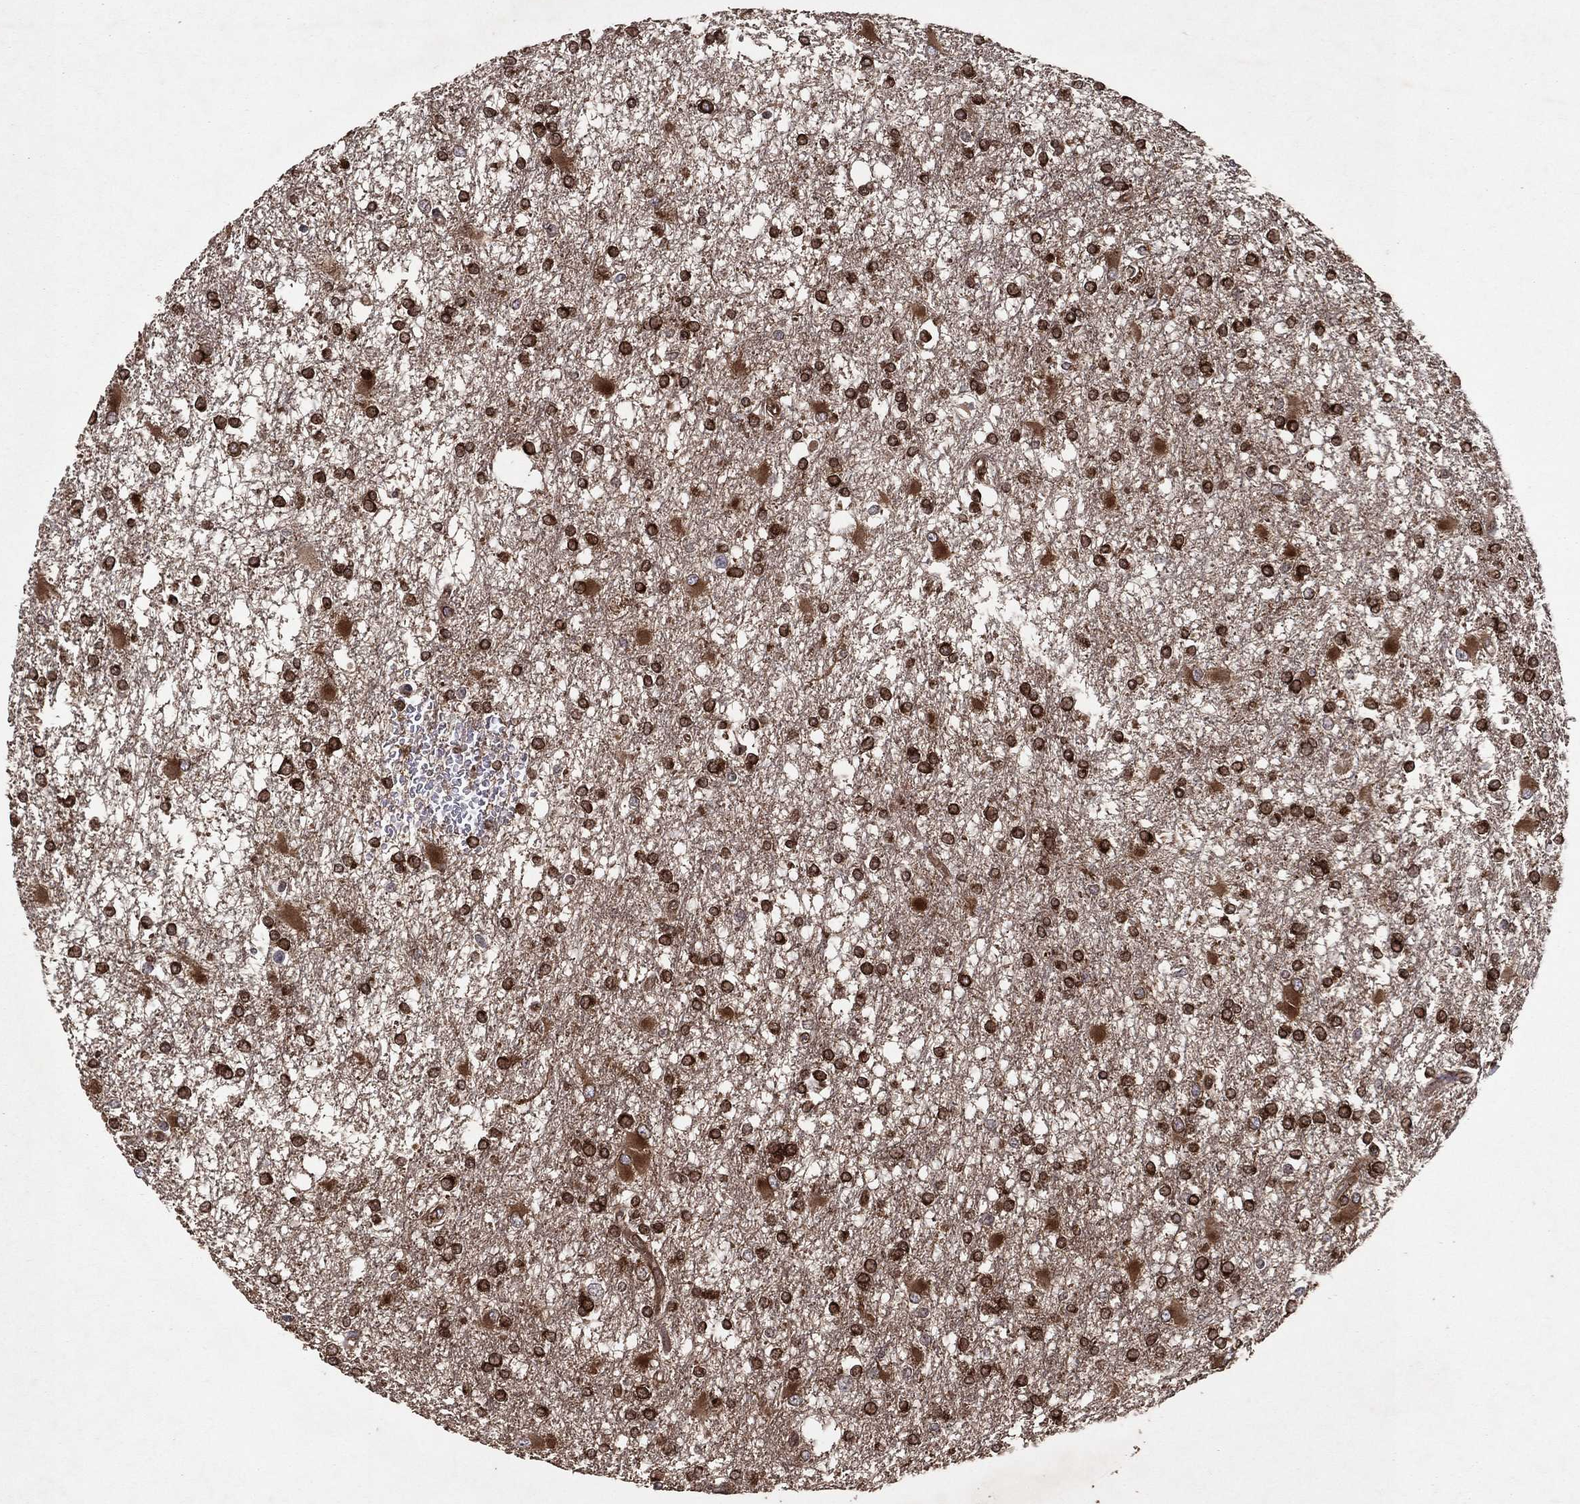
{"staining": {"intensity": "strong", "quantity": ">75%", "location": "cytoplasmic/membranous"}, "tissue": "glioma", "cell_type": "Tumor cells", "image_type": "cancer", "snomed": [{"axis": "morphology", "description": "Glioma, malignant, High grade"}, {"axis": "topography", "description": "Cerebral cortex"}], "caption": "A micrograph showing strong cytoplasmic/membranous expression in about >75% of tumor cells in glioma, as visualized by brown immunohistochemical staining.", "gene": "CERS2", "patient": {"sex": "male", "age": 79}}